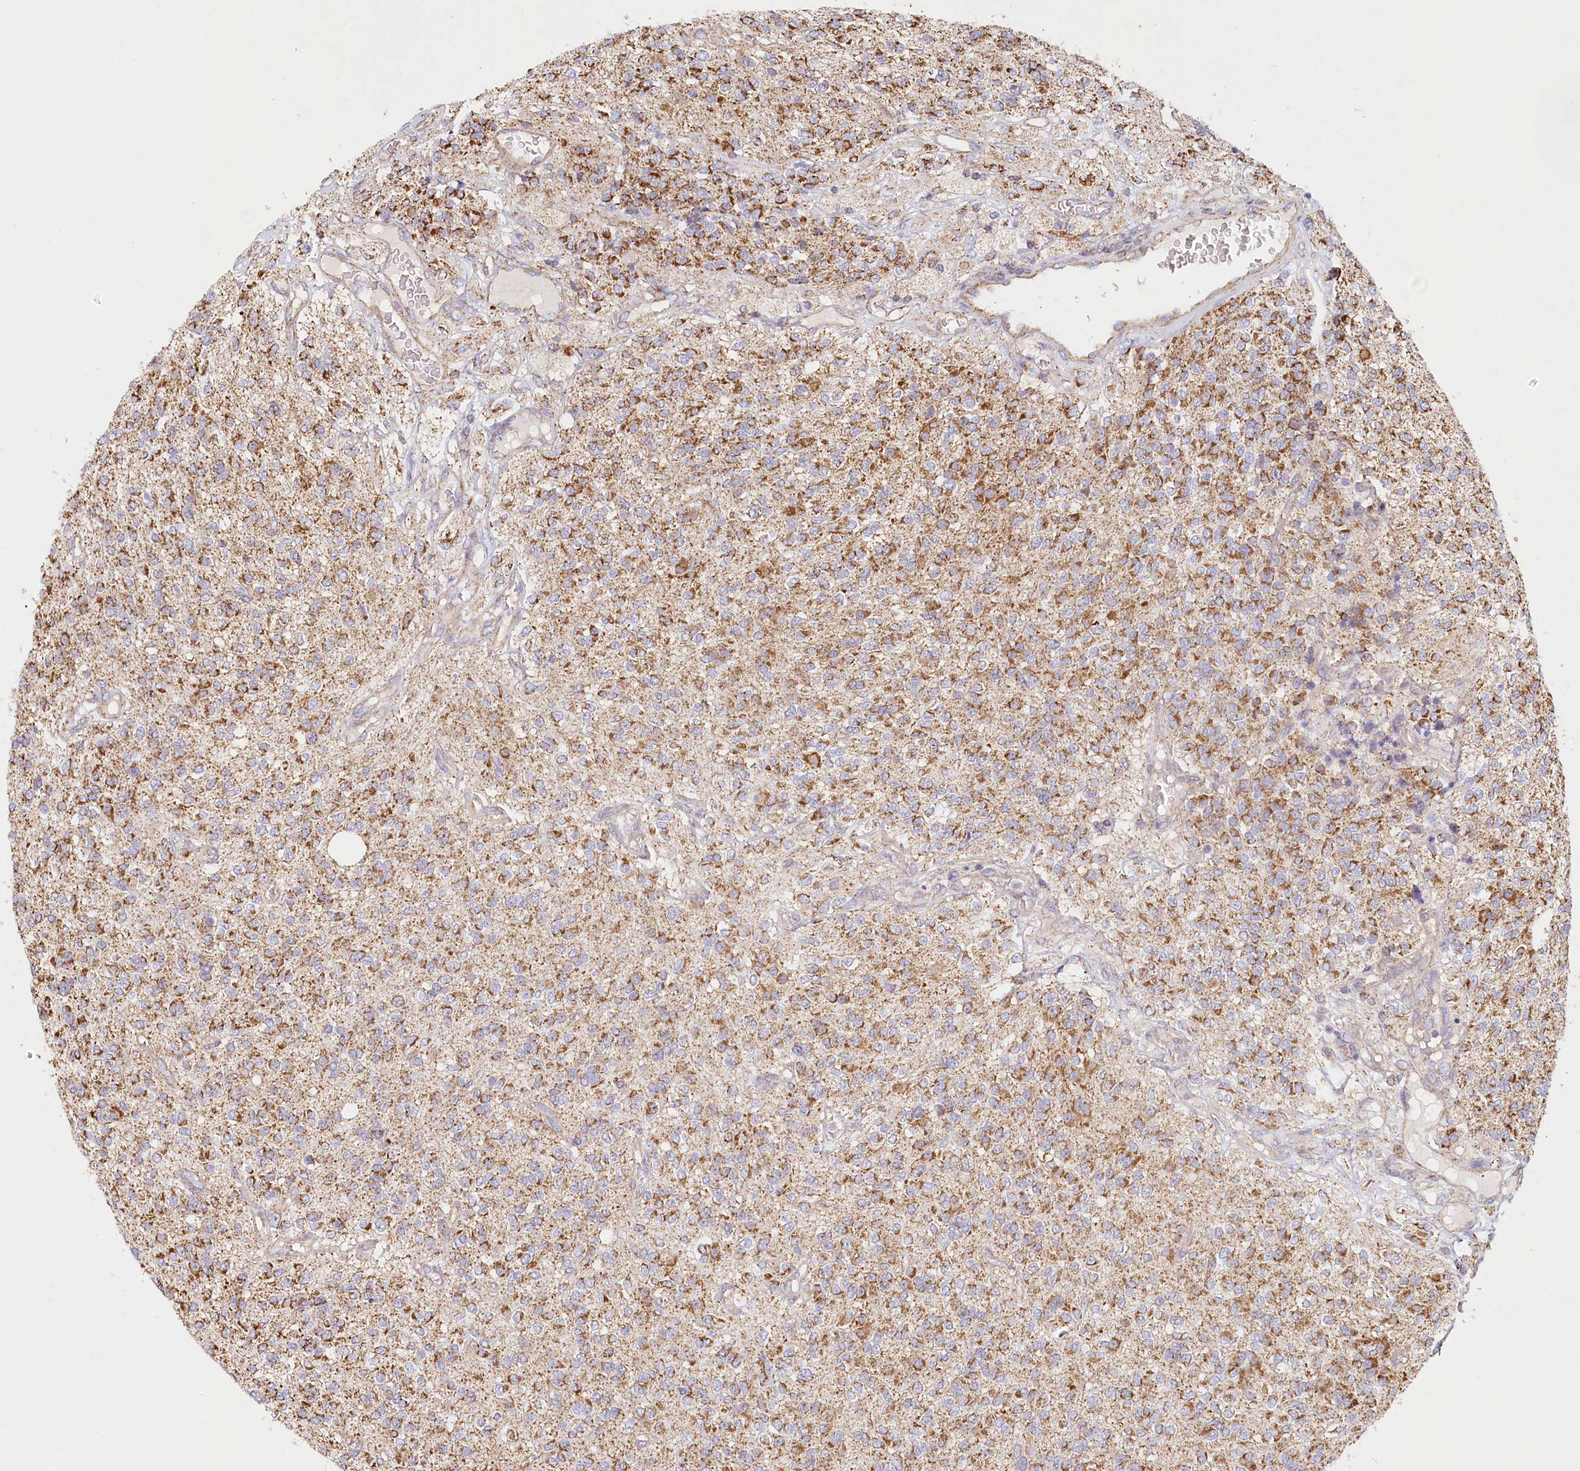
{"staining": {"intensity": "moderate", "quantity": ">75%", "location": "cytoplasmic/membranous"}, "tissue": "glioma", "cell_type": "Tumor cells", "image_type": "cancer", "snomed": [{"axis": "morphology", "description": "Glioma, malignant, High grade"}, {"axis": "topography", "description": "Brain"}], "caption": "Malignant high-grade glioma stained with DAB (3,3'-diaminobenzidine) IHC demonstrates medium levels of moderate cytoplasmic/membranous positivity in approximately >75% of tumor cells.", "gene": "UMPS", "patient": {"sex": "male", "age": 34}}